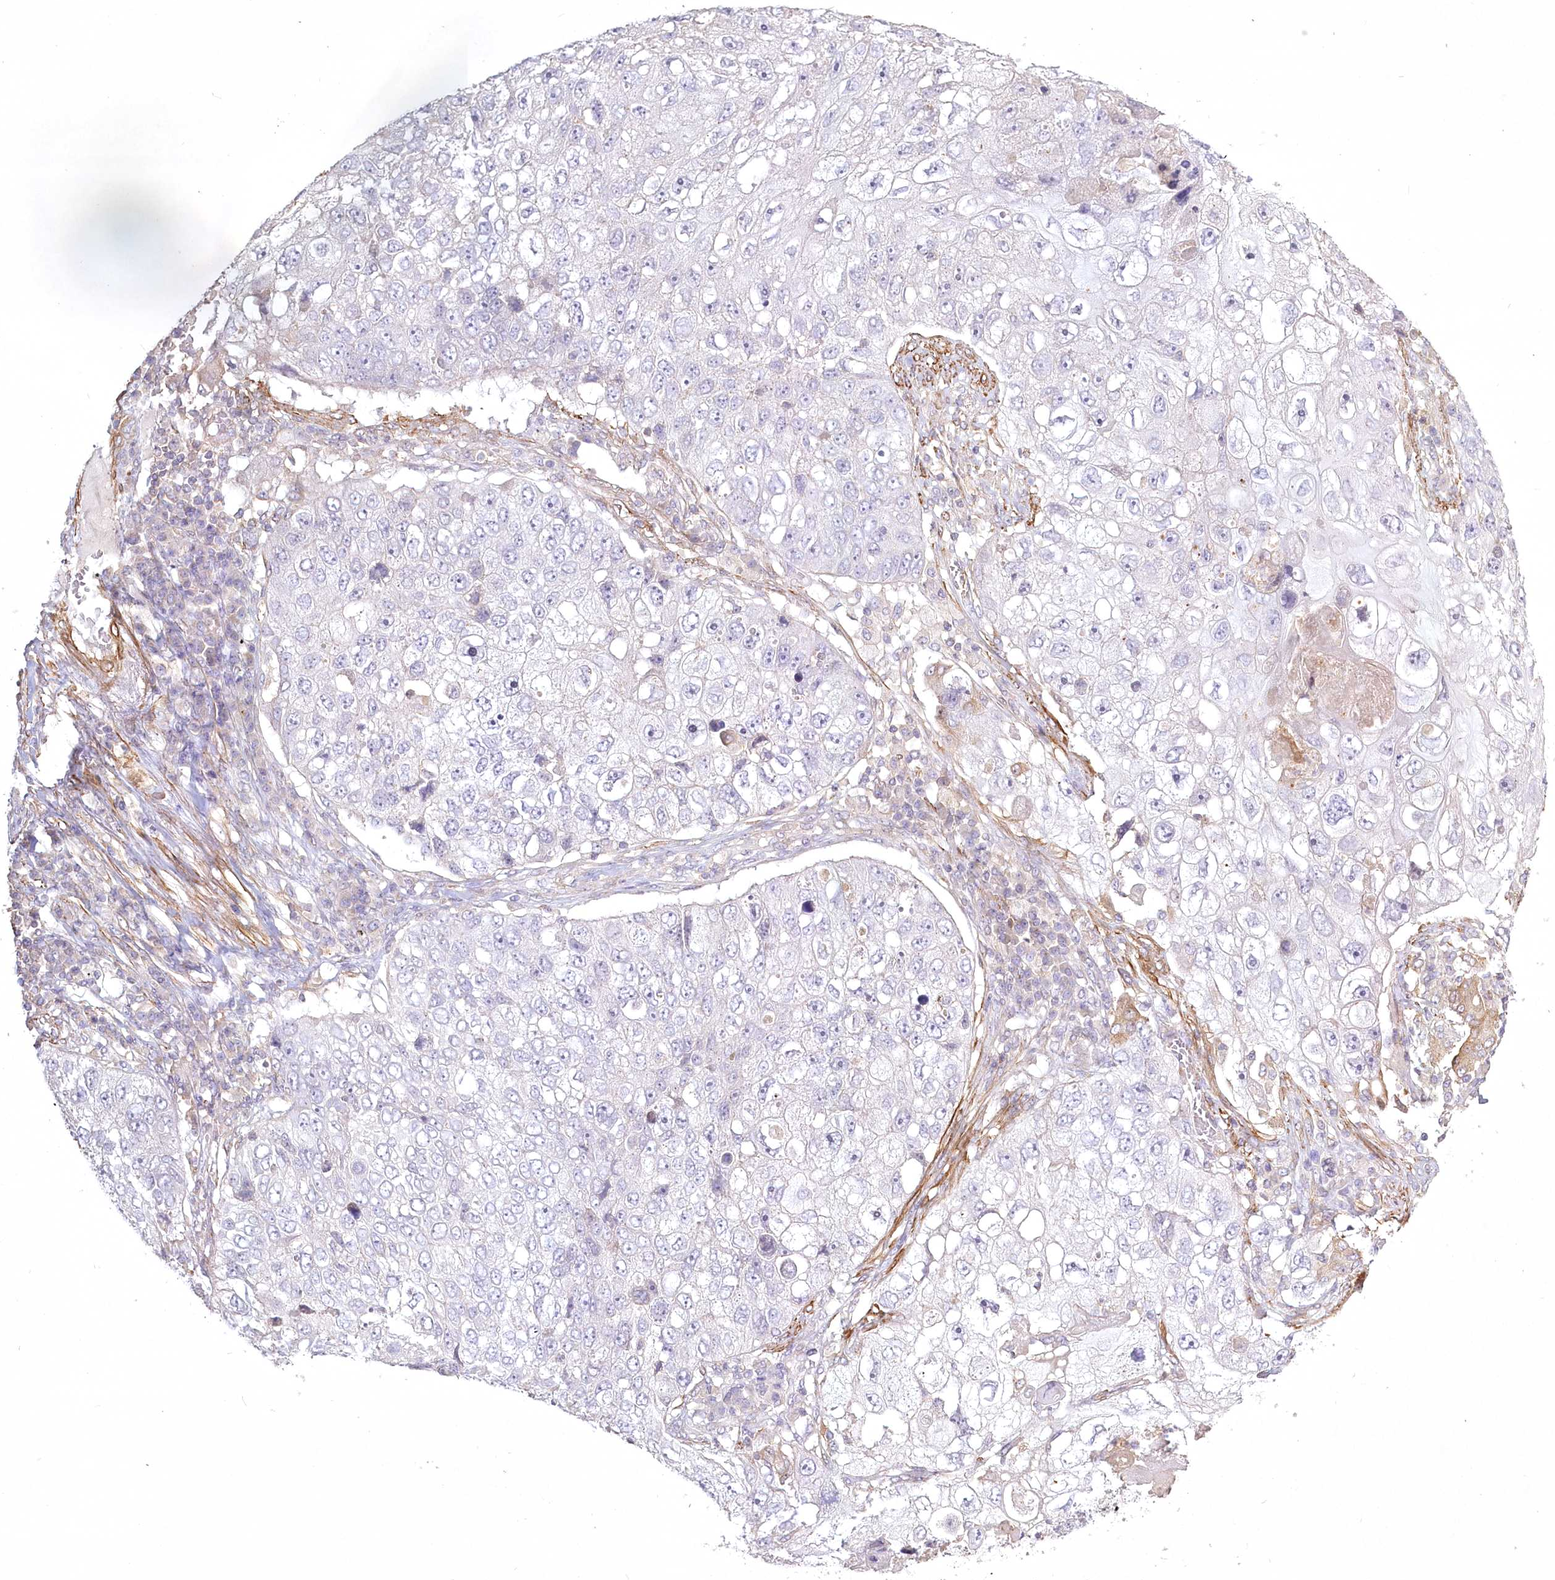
{"staining": {"intensity": "negative", "quantity": "none", "location": "none"}, "tissue": "lung cancer", "cell_type": "Tumor cells", "image_type": "cancer", "snomed": [{"axis": "morphology", "description": "Squamous cell carcinoma, NOS"}, {"axis": "topography", "description": "Lung"}], "caption": "A high-resolution image shows immunohistochemistry staining of lung squamous cell carcinoma, which reveals no significant positivity in tumor cells. (Brightfield microscopy of DAB (3,3'-diaminobenzidine) IHC at high magnification).", "gene": "INPP4B", "patient": {"sex": "male", "age": 61}}